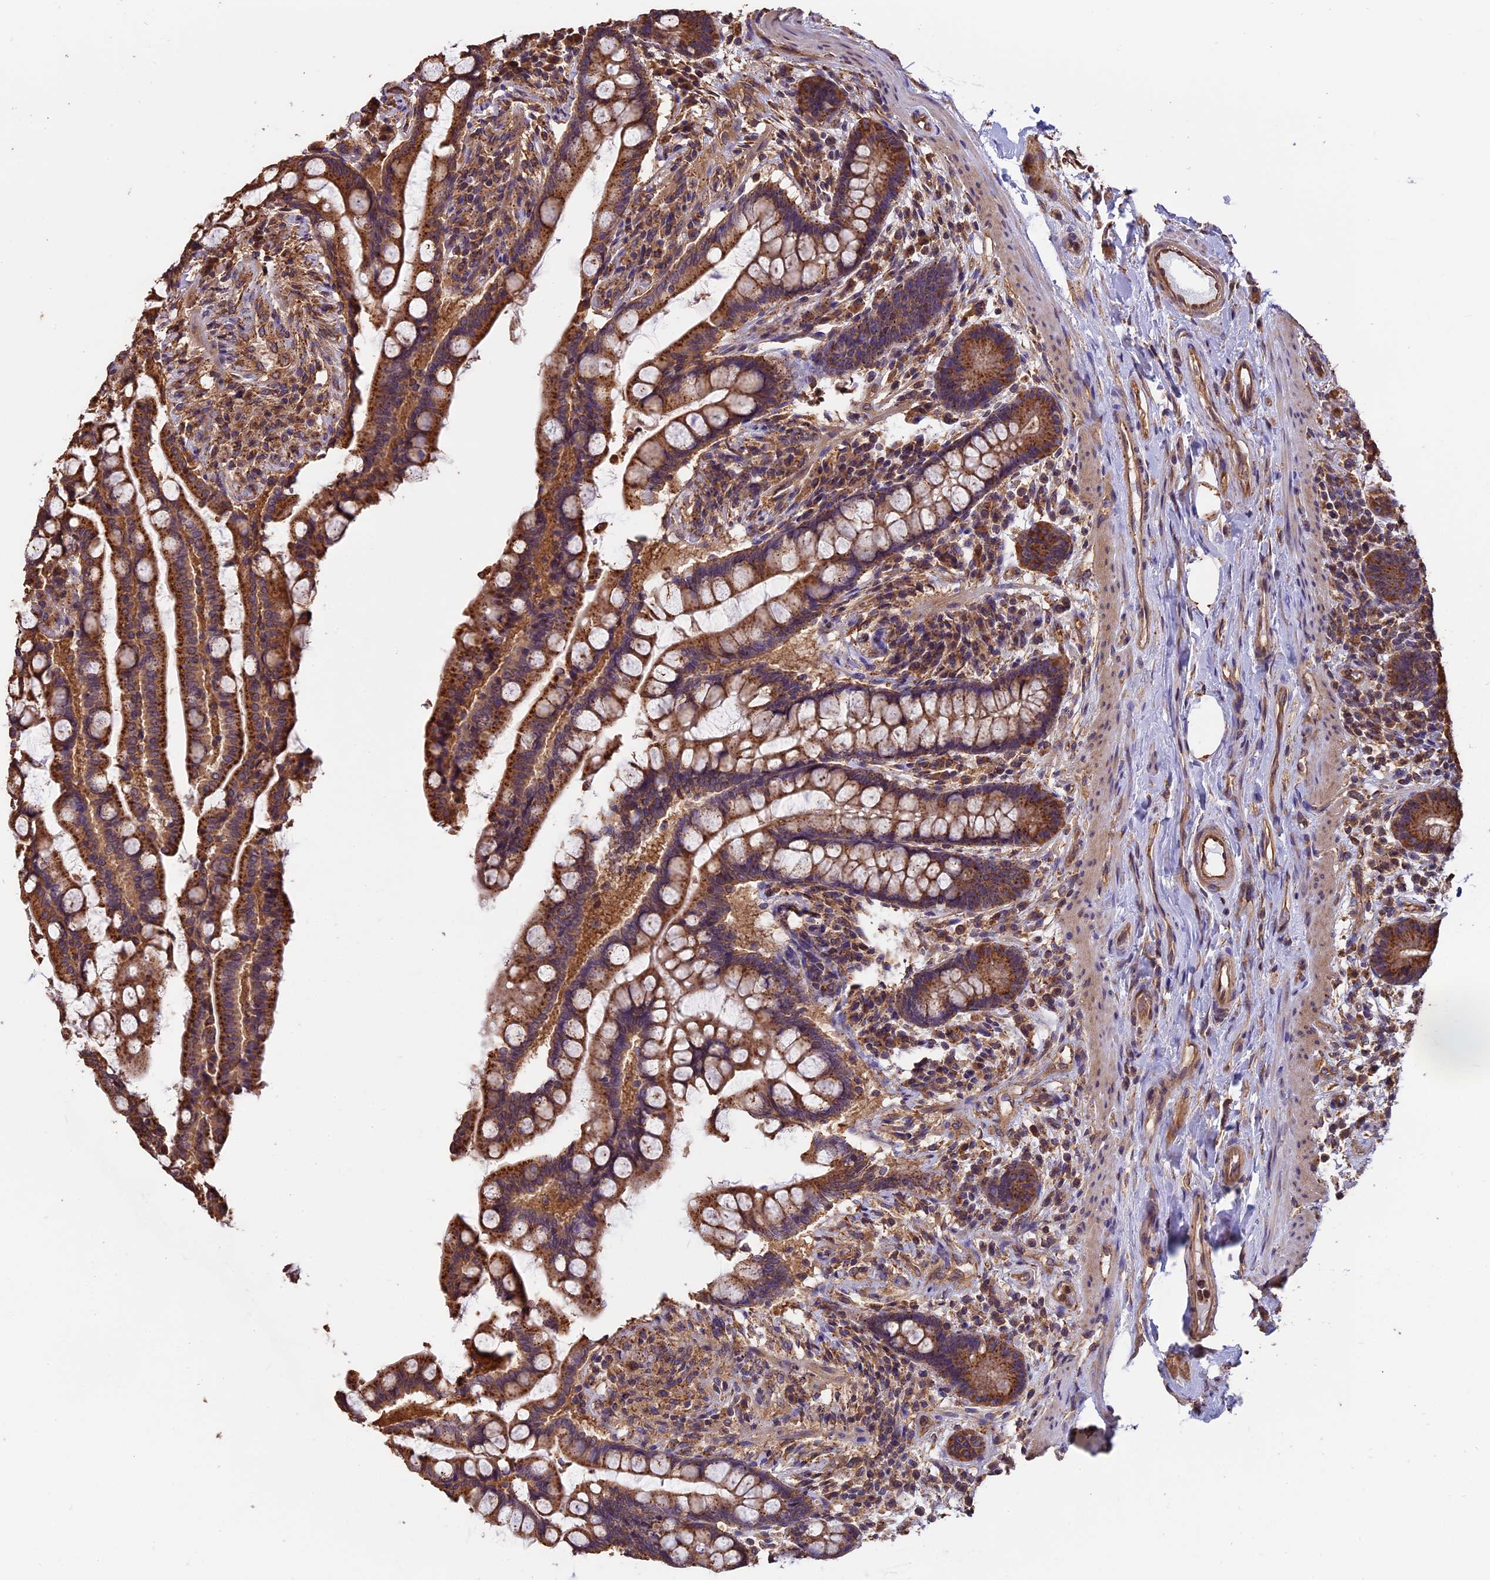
{"staining": {"intensity": "strong", "quantity": ">75%", "location": "cytoplasmic/membranous"}, "tissue": "colon", "cell_type": "Endothelial cells", "image_type": "normal", "snomed": [{"axis": "morphology", "description": "Normal tissue, NOS"}, {"axis": "topography", "description": "Colon"}], "caption": "An immunohistochemistry image of unremarkable tissue is shown. Protein staining in brown labels strong cytoplasmic/membranous positivity in colon within endothelial cells.", "gene": "CHMP2A", "patient": {"sex": "male", "age": 73}}